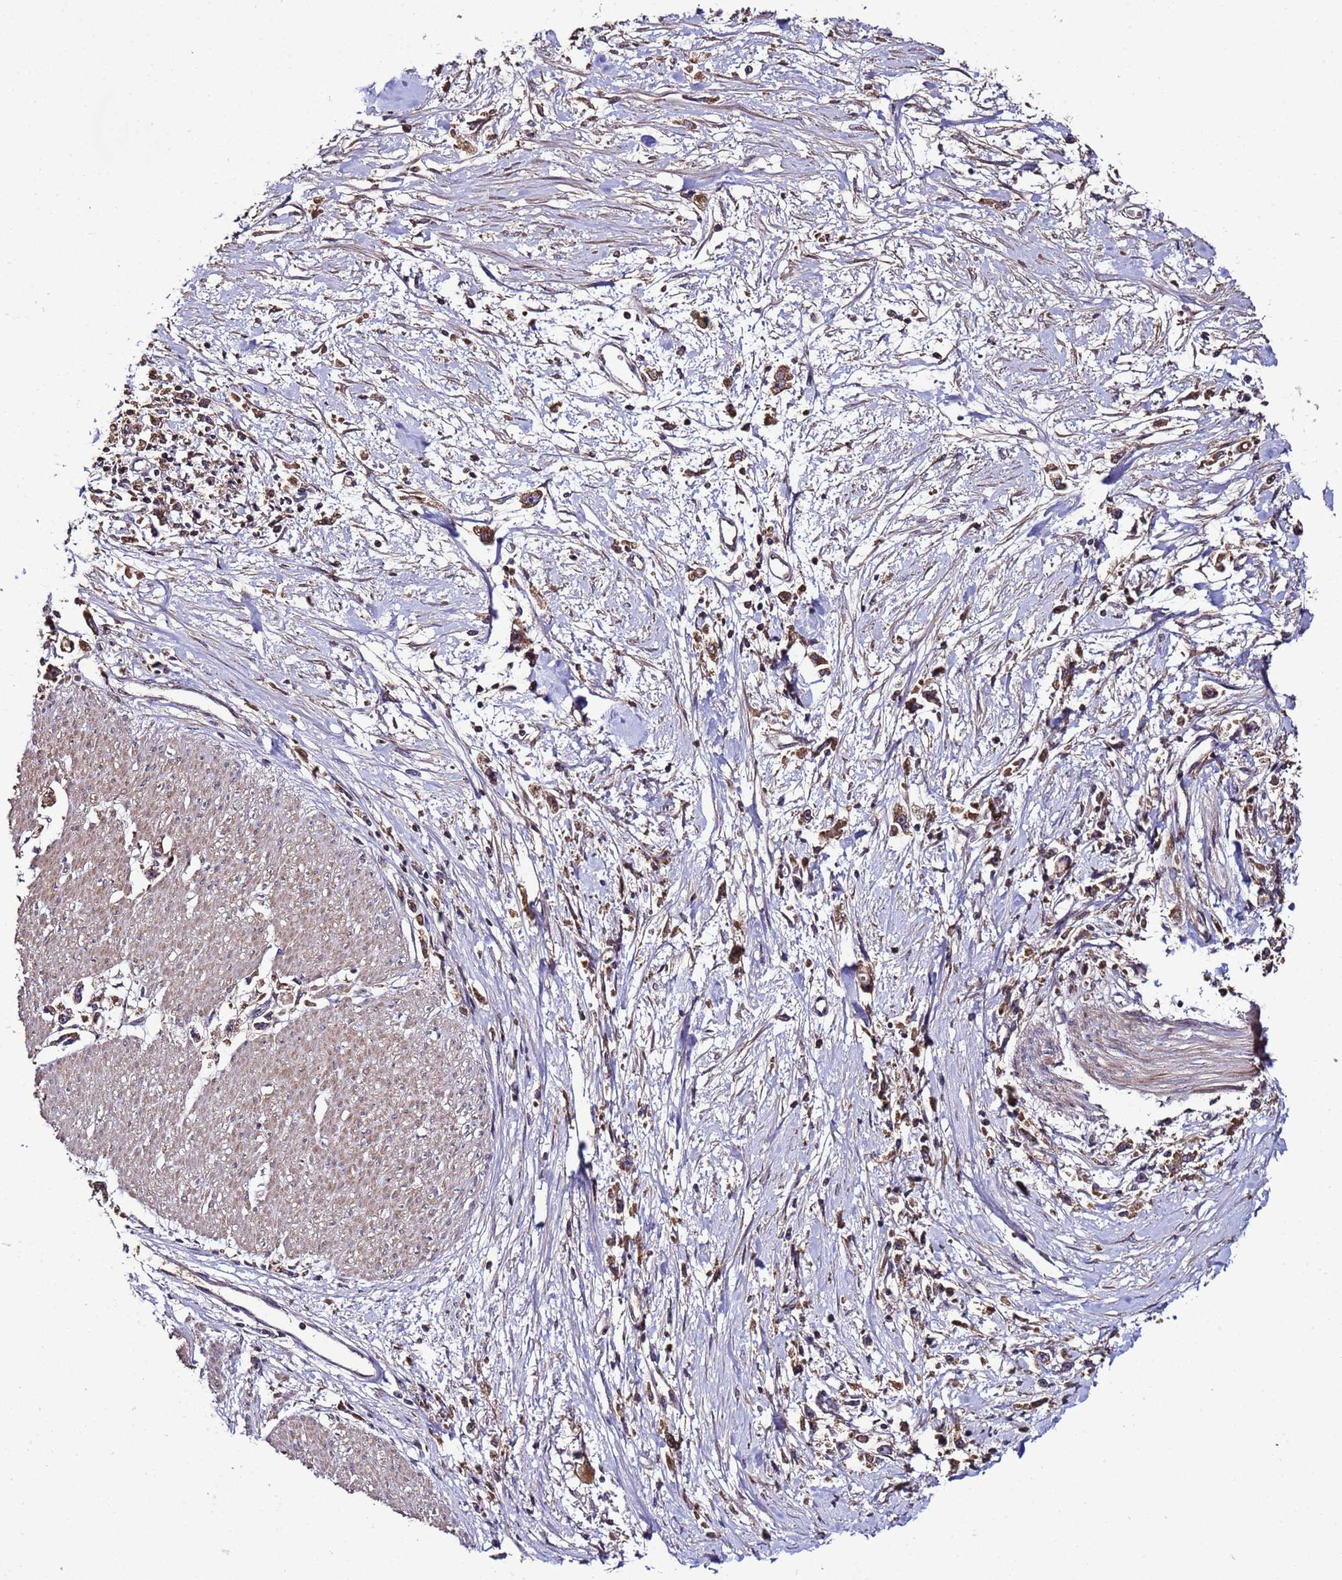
{"staining": {"intensity": "moderate", "quantity": ">75%", "location": "cytoplasmic/membranous"}, "tissue": "stomach cancer", "cell_type": "Tumor cells", "image_type": "cancer", "snomed": [{"axis": "morphology", "description": "Adenocarcinoma, NOS"}, {"axis": "topography", "description": "Stomach"}], "caption": "DAB immunohistochemical staining of human stomach cancer displays moderate cytoplasmic/membranous protein positivity in about >75% of tumor cells. (DAB (3,3'-diaminobenzidine) IHC, brown staining for protein, blue staining for nuclei).", "gene": "WNK4", "patient": {"sex": "female", "age": 59}}